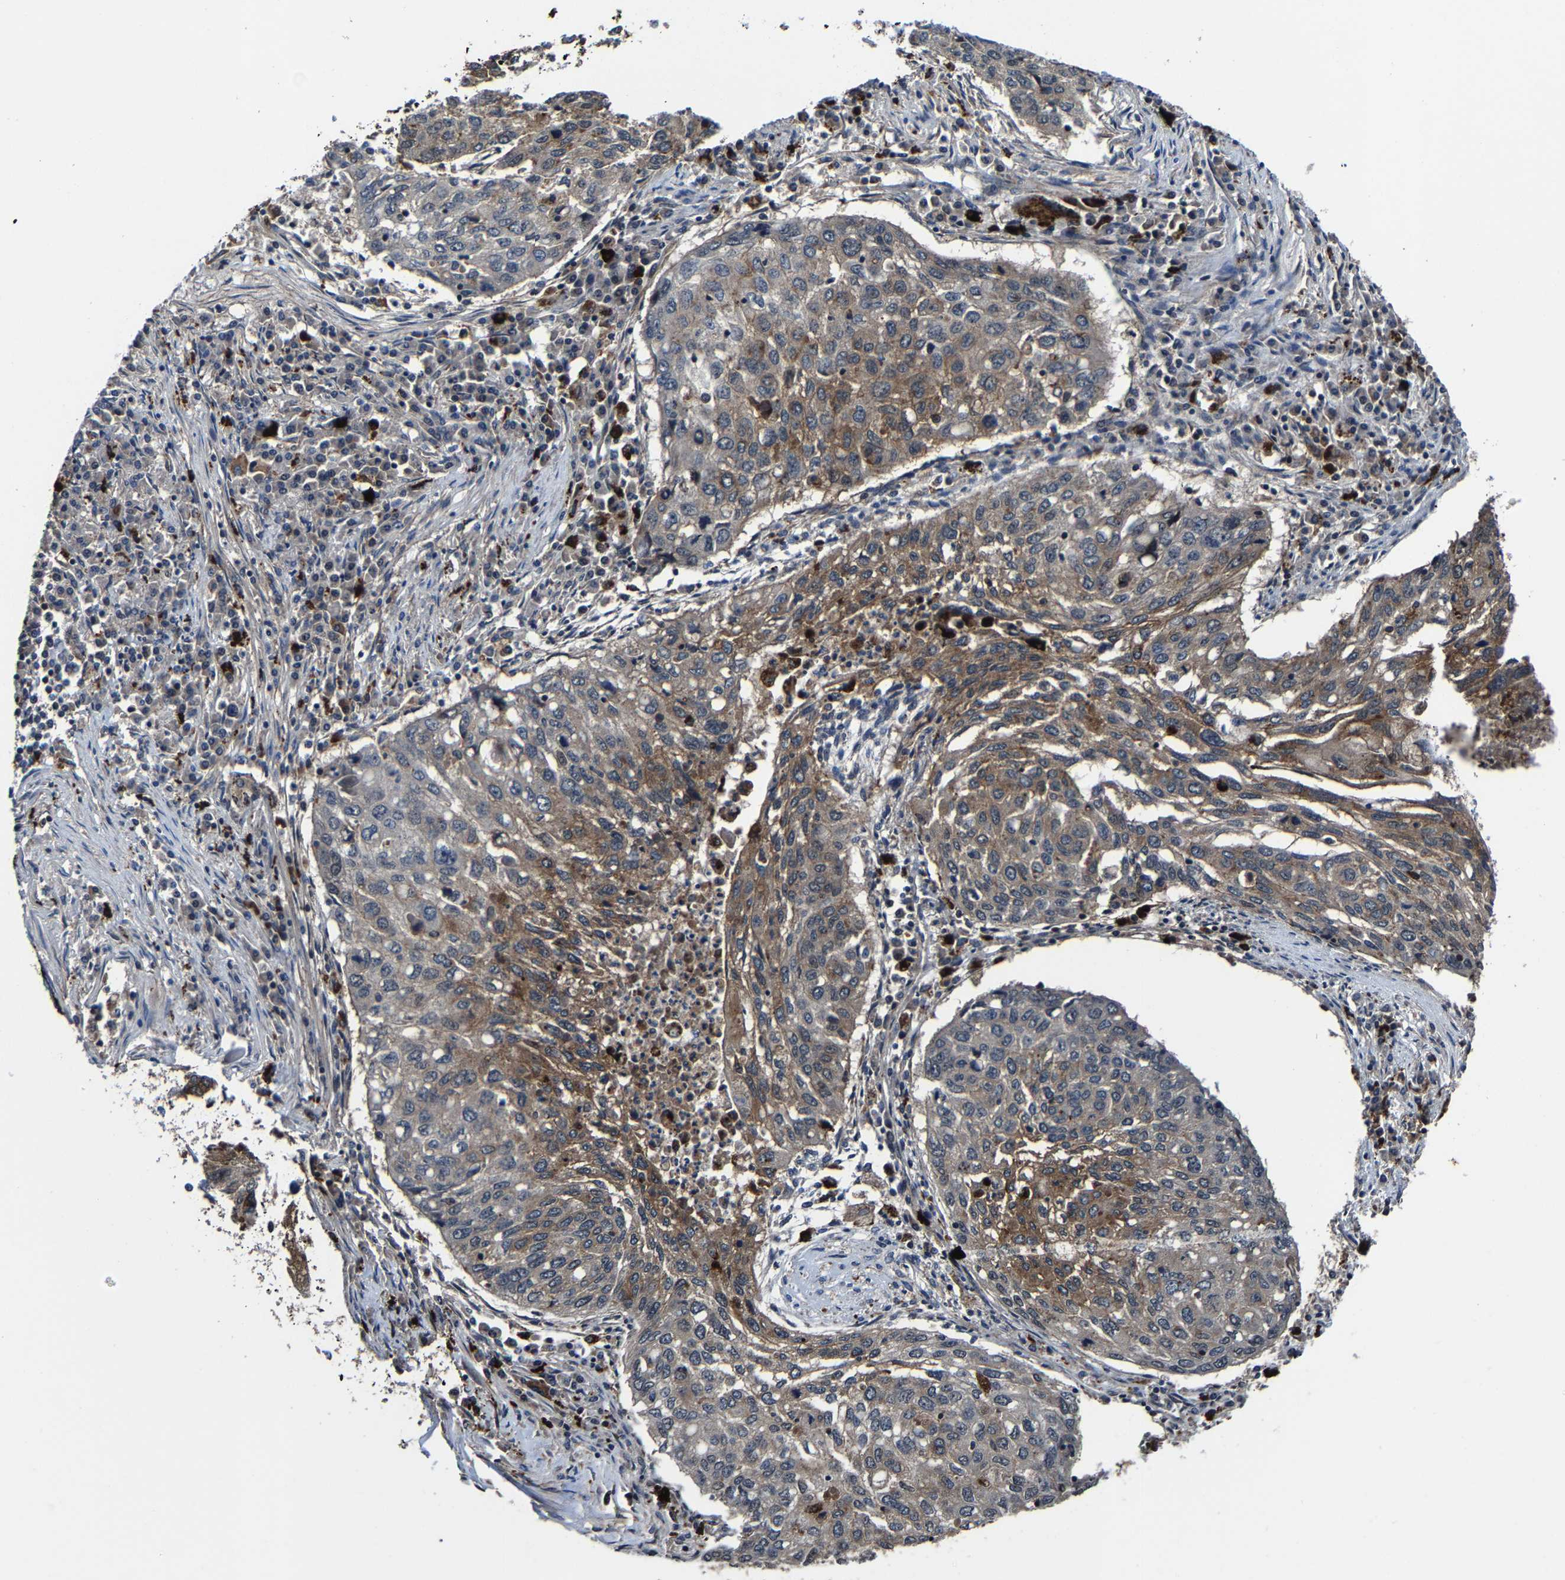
{"staining": {"intensity": "weak", "quantity": "25%-75%", "location": "cytoplasmic/membranous"}, "tissue": "lung cancer", "cell_type": "Tumor cells", "image_type": "cancer", "snomed": [{"axis": "morphology", "description": "Squamous cell carcinoma, NOS"}, {"axis": "topography", "description": "Lung"}], "caption": "An image showing weak cytoplasmic/membranous positivity in approximately 25%-75% of tumor cells in lung squamous cell carcinoma, as visualized by brown immunohistochemical staining.", "gene": "ZCCHC7", "patient": {"sex": "female", "age": 63}}